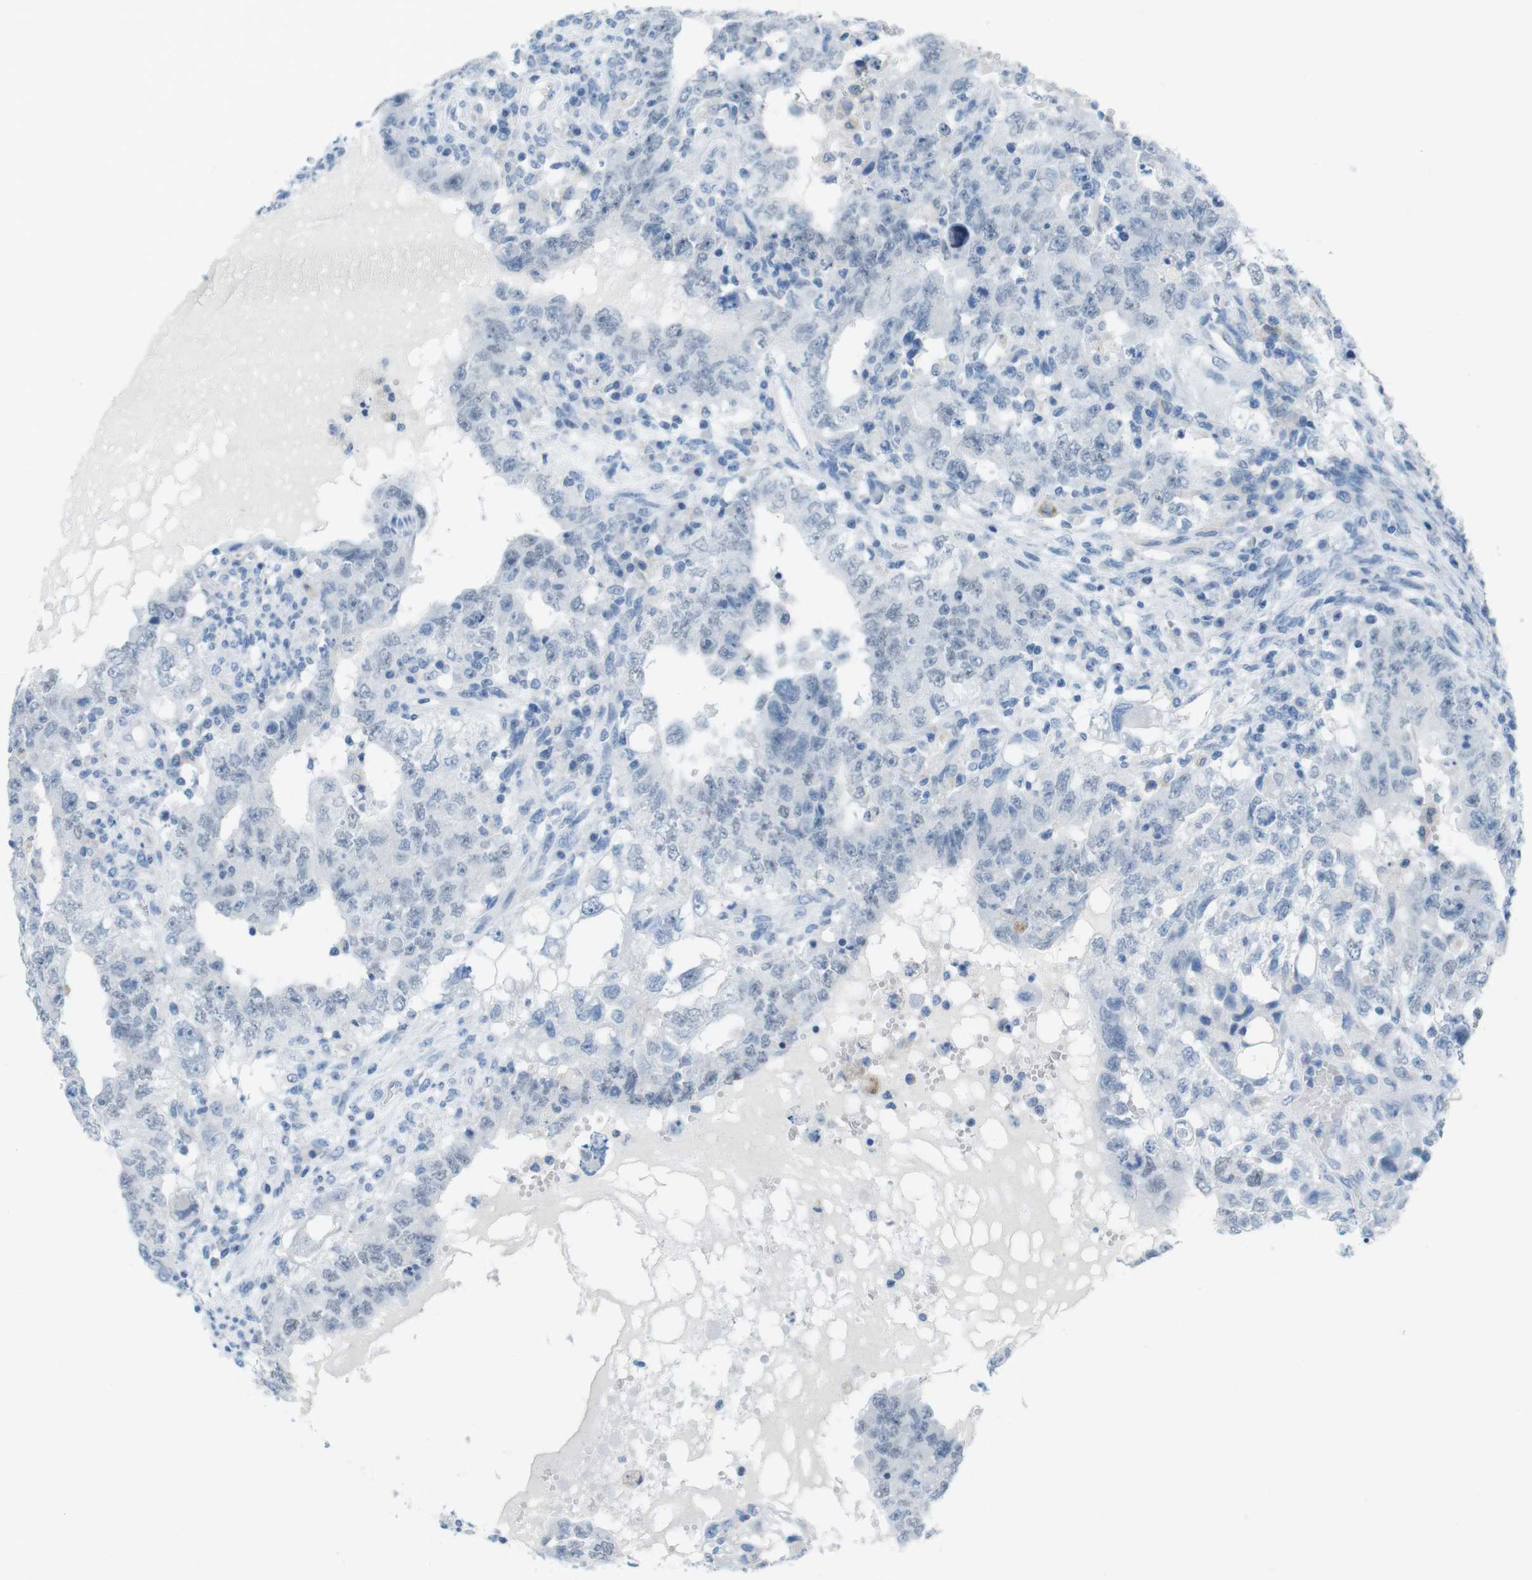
{"staining": {"intensity": "negative", "quantity": "none", "location": "none"}, "tissue": "testis cancer", "cell_type": "Tumor cells", "image_type": "cancer", "snomed": [{"axis": "morphology", "description": "Carcinoma, Embryonal, NOS"}, {"axis": "topography", "description": "Testis"}], "caption": "DAB (3,3'-diaminobenzidine) immunohistochemical staining of human testis cancer reveals no significant positivity in tumor cells.", "gene": "YIPF1", "patient": {"sex": "male", "age": 26}}